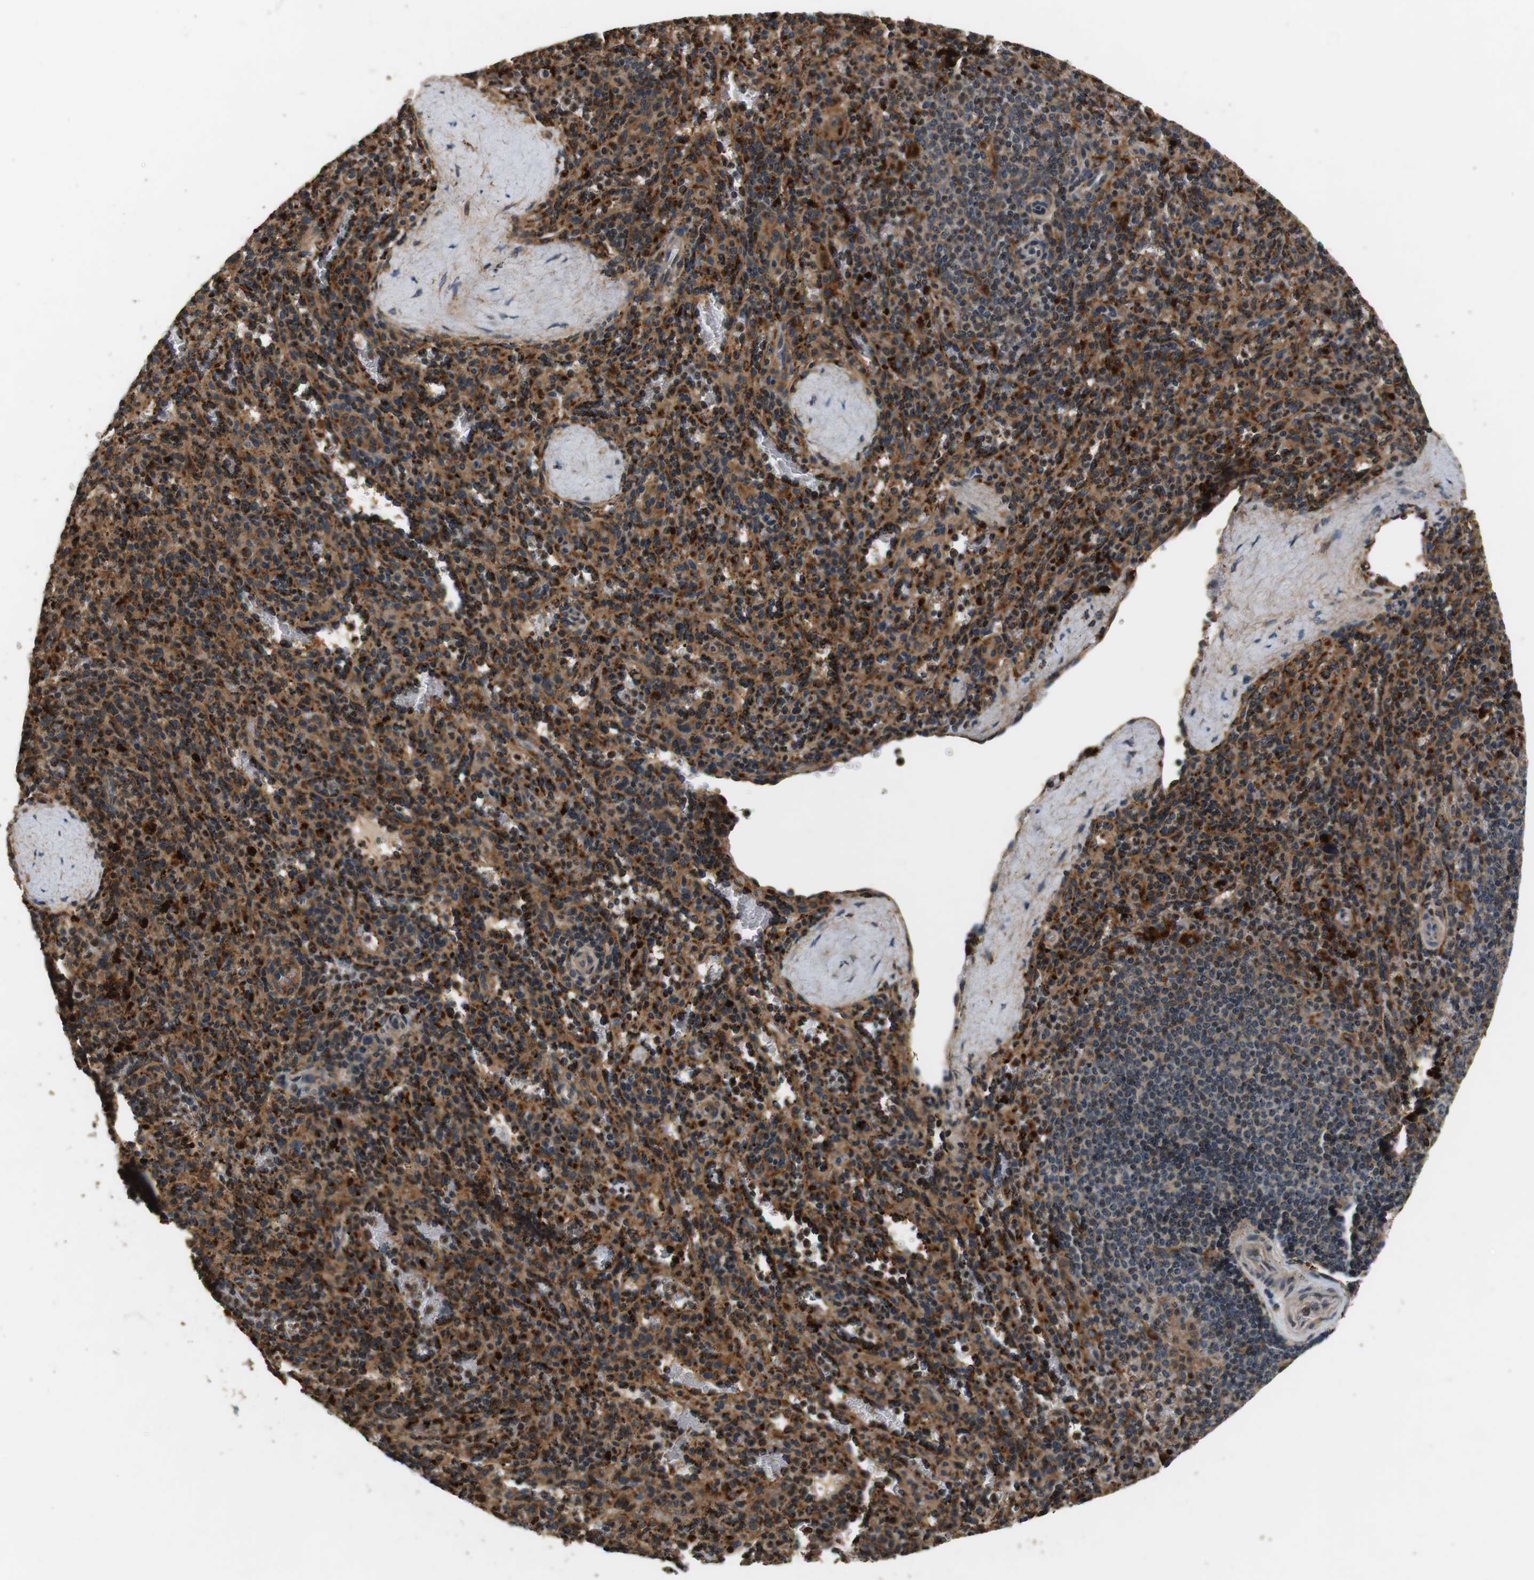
{"staining": {"intensity": "strong", "quantity": "25%-75%", "location": "cytoplasmic/membranous"}, "tissue": "spleen", "cell_type": "Cells in red pulp", "image_type": "normal", "snomed": [{"axis": "morphology", "description": "Normal tissue, NOS"}, {"axis": "topography", "description": "Spleen"}], "caption": "Protein staining exhibits strong cytoplasmic/membranous positivity in about 25%-75% of cells in red pulp in normal spleen.", "gene": "TXNRD1", "patient": {"sex": "male", "age": 36}}